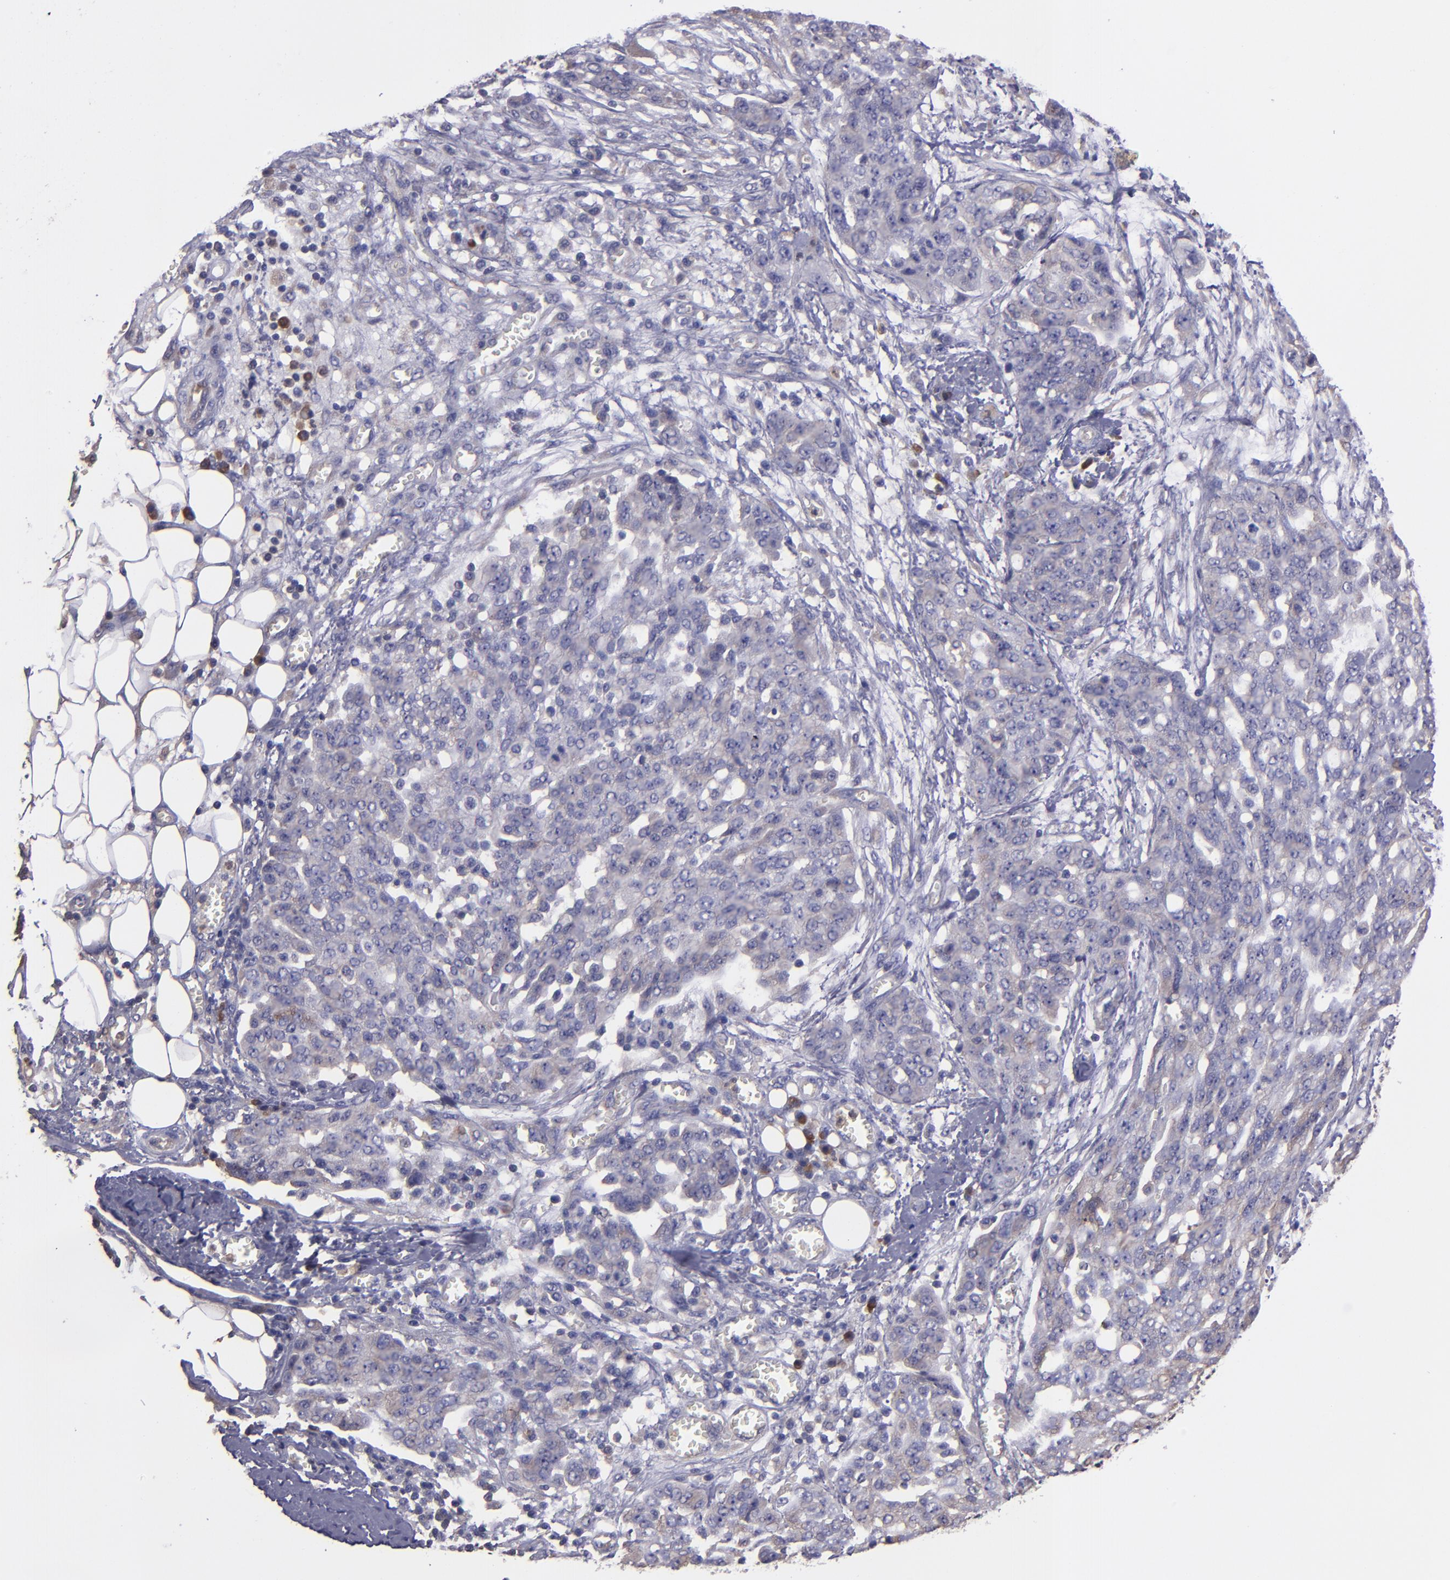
{"staining": {"intensity": "weak", "quantity": "<25%", "location": "cytoplasmic/membranous"}, "tissue": "ovarian cancer", "cell_type": "Tumor cells", "image_type": "cancer", "snomed": [{"axis": "morphology", "description": "Cystadenocarcinoma, serous, NOS"}, {"axis": "topography", "description": "Soft tissue"}, {"axis": "topography", "description": "Ovary"}], "caption": "IHC of ovarian serous cystadenocarcinoma displays no staining in tumor cells.", "gene": "CARS1", "patient": {"sex": "female", "age": 57}}